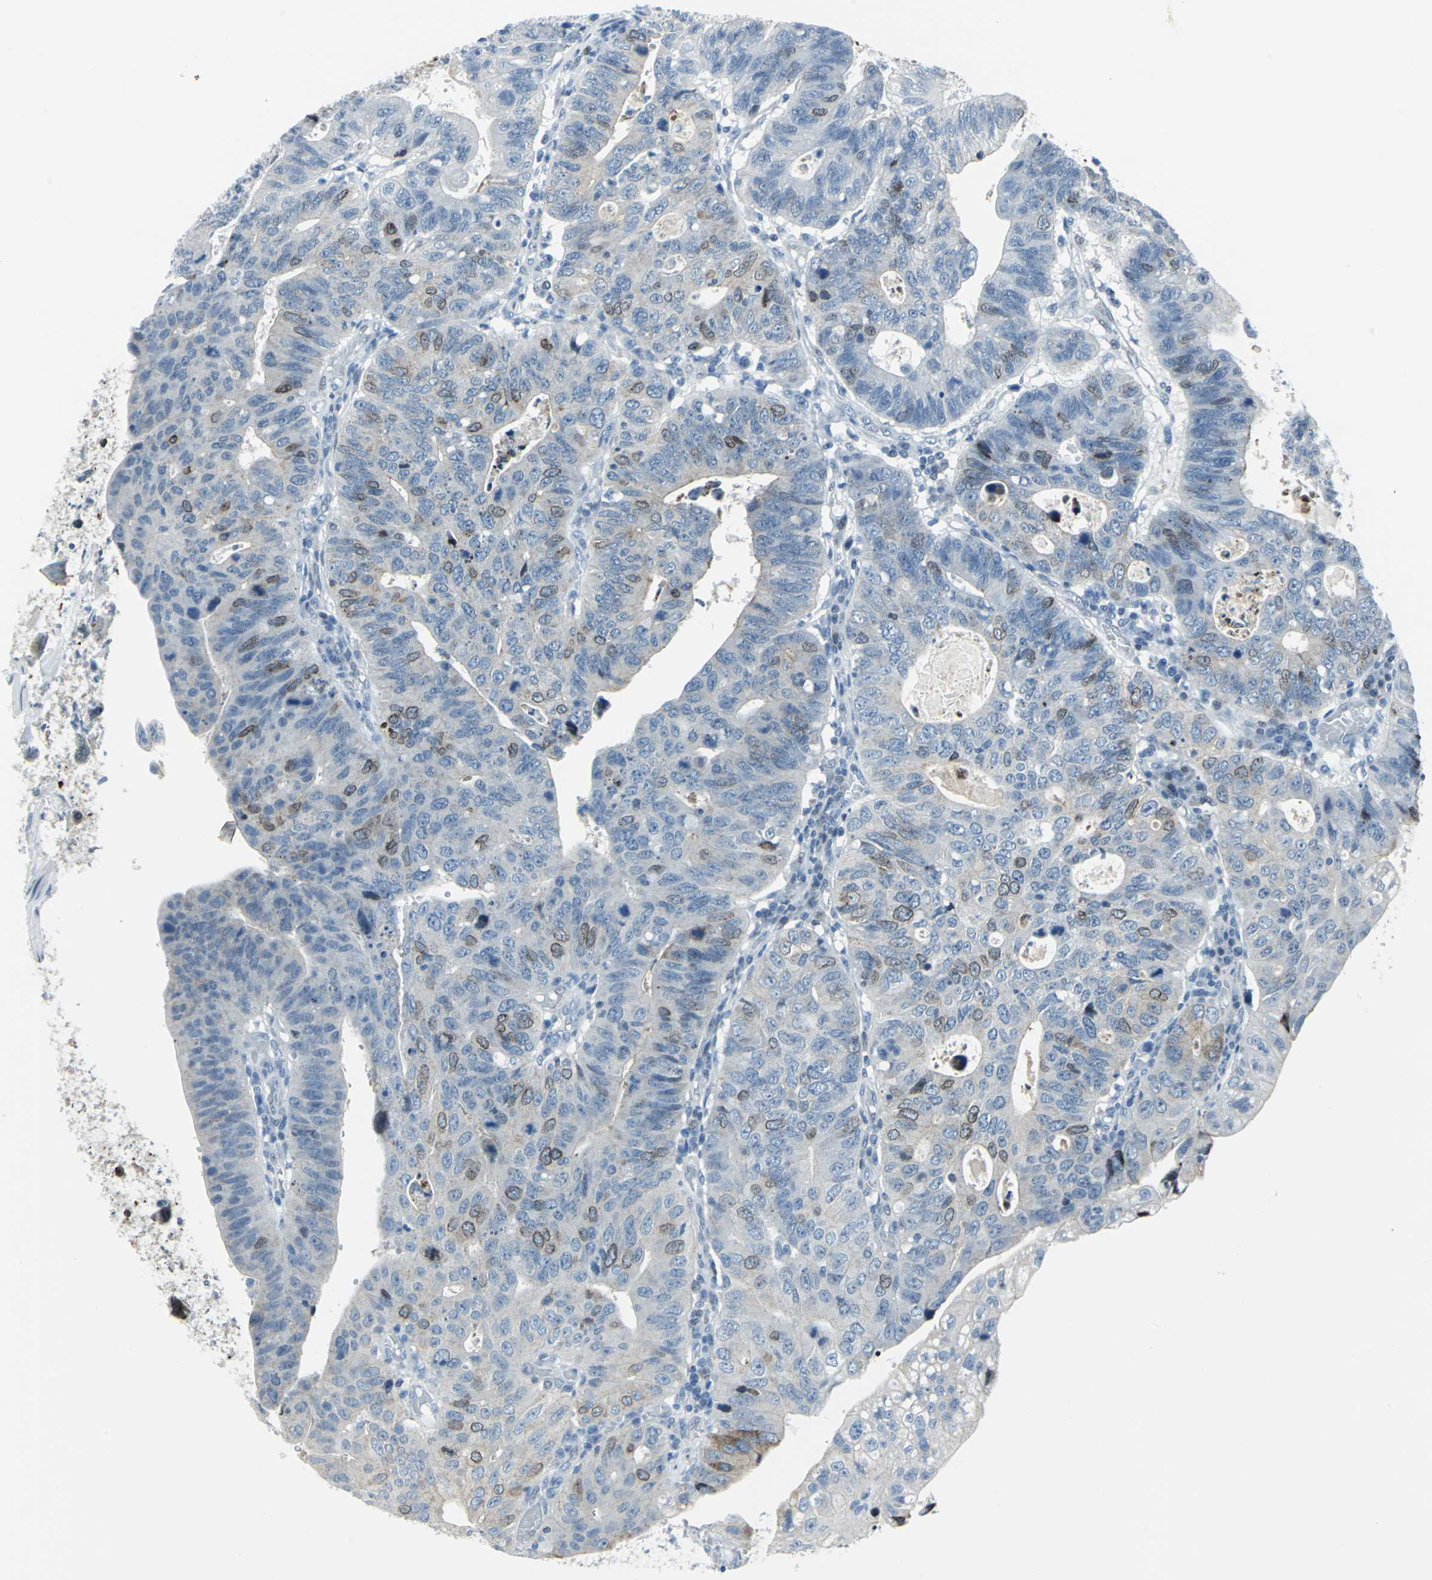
{"staining": {"intensity": "moderate", "quantity": "<25%", "location": "cytoplasmic/membranous,nuclear"}, "tissue": "stomach cancer", "cell_type": "Tumor cells", "image_type": "cancer", "snomed": [{"axis": "morphology", "description": "Adenocarcinoma, NOS"}, {"axis": "topography", "description": "Stomach"}], "caption": "Immunohistochemistry micrograph of human stomach cancer stained for a protein (brown), which displays low levels of moderate cytoplasmic/membranous and nuclear positivity in about <25% of tumor cells.", "gene": "SNUPN", "patient": {"sex": "male", "age": 59}}